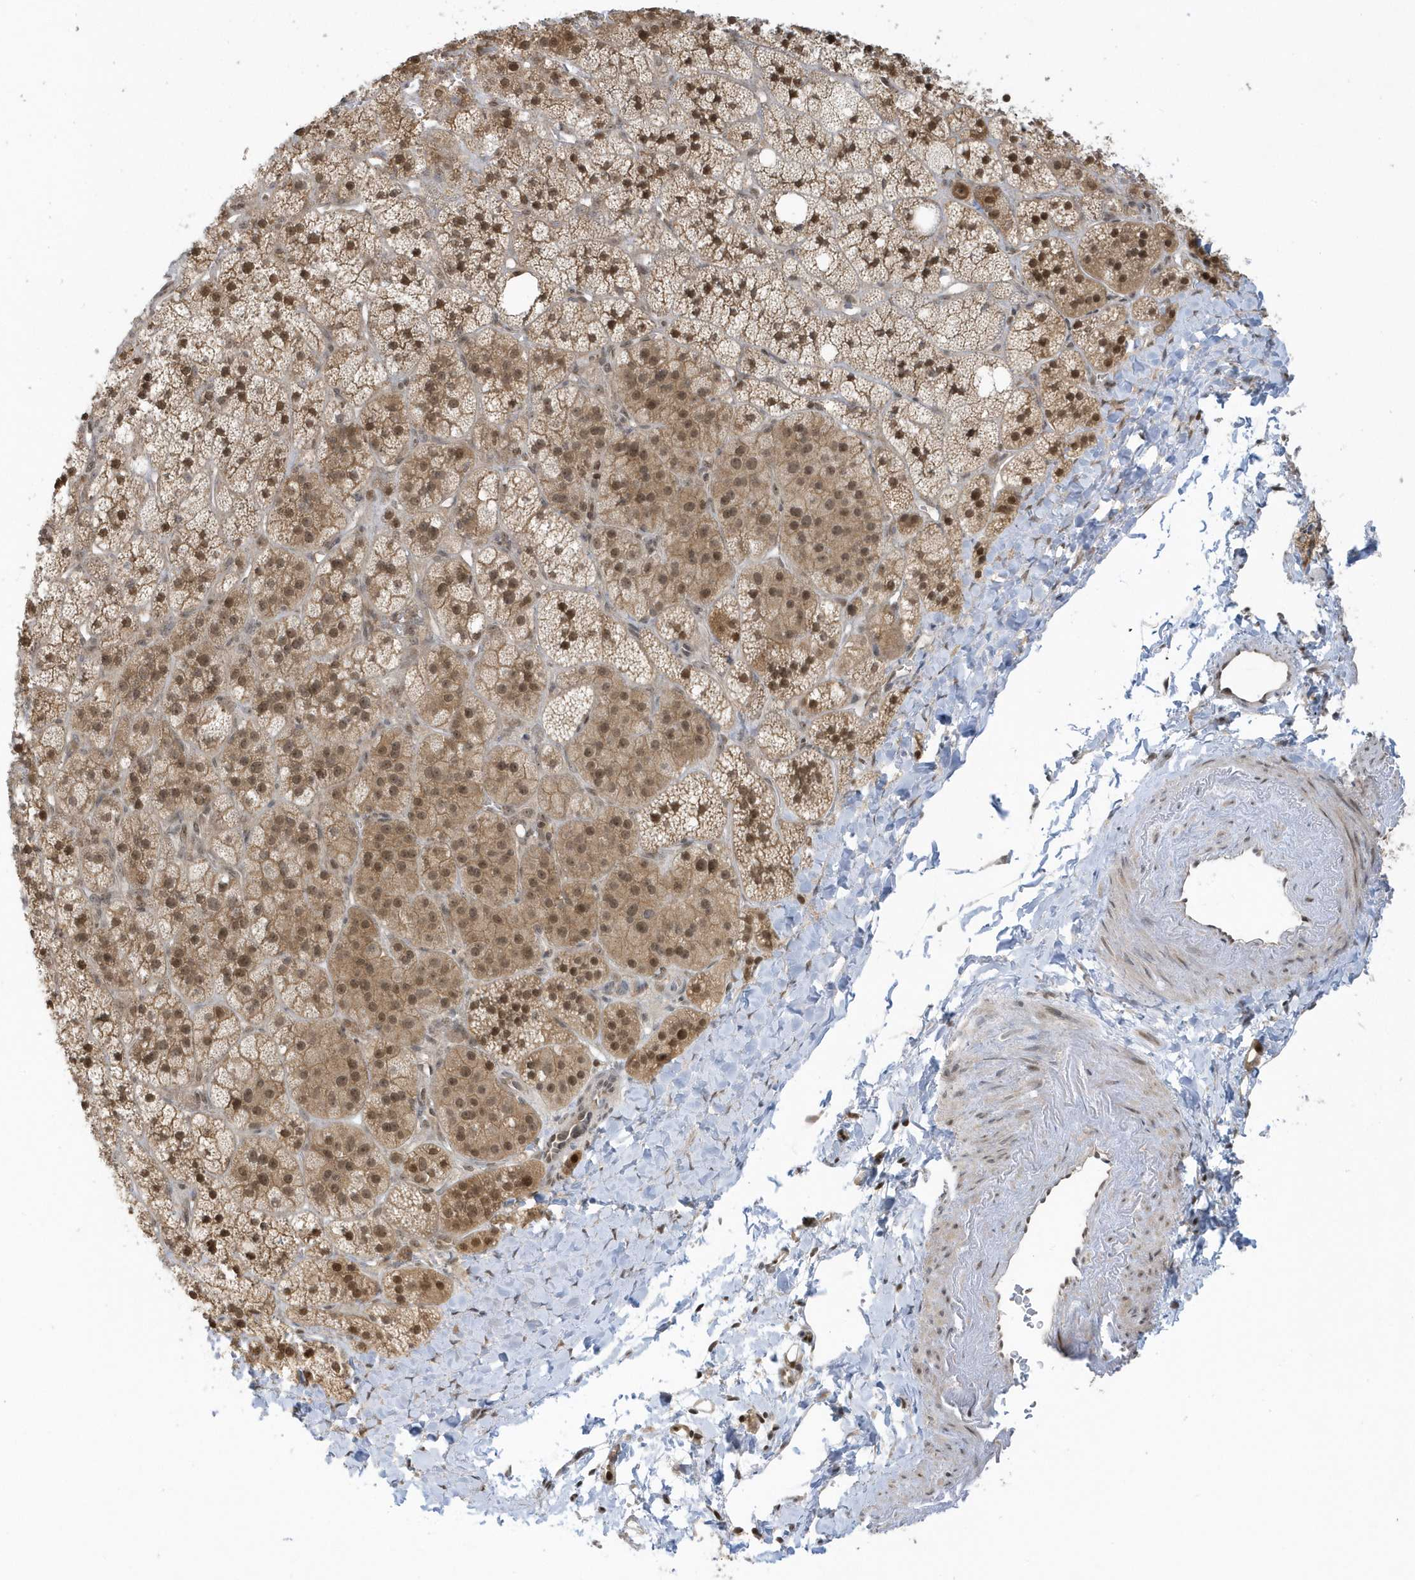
{"staining": {"intensity": "moderate", "quantity": ">75%", "location": "cytoplasmic/membranous,nuclear"}, "tissue": "adrenal gland", "cell_type": "Glandular cells", "image_type": "normal", "snomed": [{"axis": "morphology", "description": "Normal tissue, NOS"}, {"axis": "topography", "description": "Adrenal gland"}], "caption": "Adrenal gland stained with immunohistochemistry (IHC) exhibits moderate cytoplasmic/membranous,nuclear staining in approximately >75% of glandular cells. (brown staining indicates protein expression, while blue staining denotes nuclei).", "gene": "PPP1R7", "patient": {"sex": "male", "age": 61}}